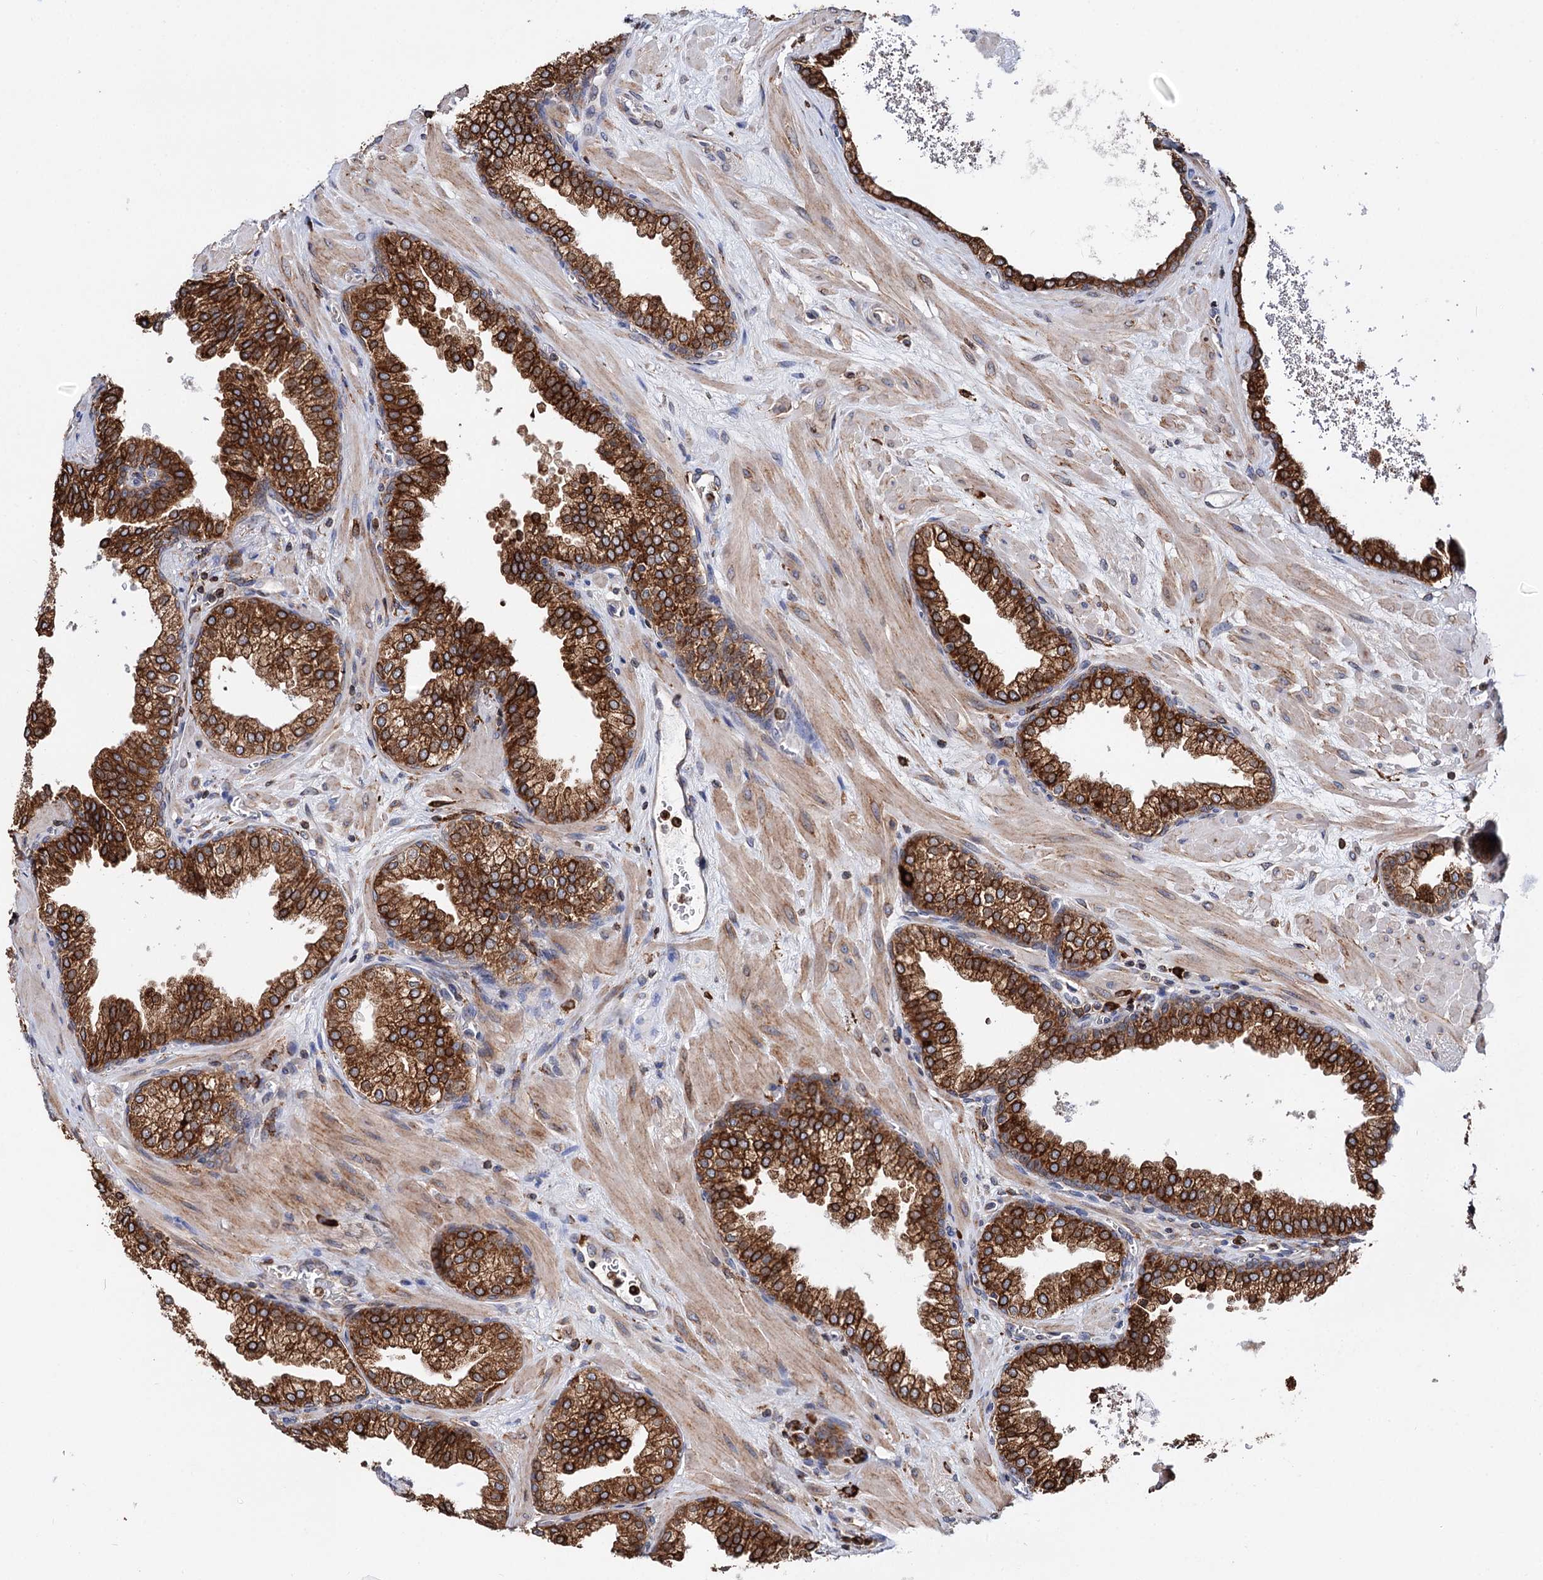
{"staining": {"intensity": "strong", "quantity": ">75%", "location": "cytoplasmic/membranous"}, "tissue": "prostate", "cell_type": "Glandular cells", "image_type": "normal", "snomed": [{"axis": "morphology", "description": "Normal tissue, NOS"}, {"axis": "topography", "description": "Prostate"}], "caption": "The photomicrograph shows immunohistochemical staining of normal prostate. There is strong cytoplasmic/membranous positivity is identified in approximately >75% of glandular cells. (IHC, brightfield microscopy, high magnification).", "gene": "ERP29", "patient": {"sex": "male", "age": 60}}